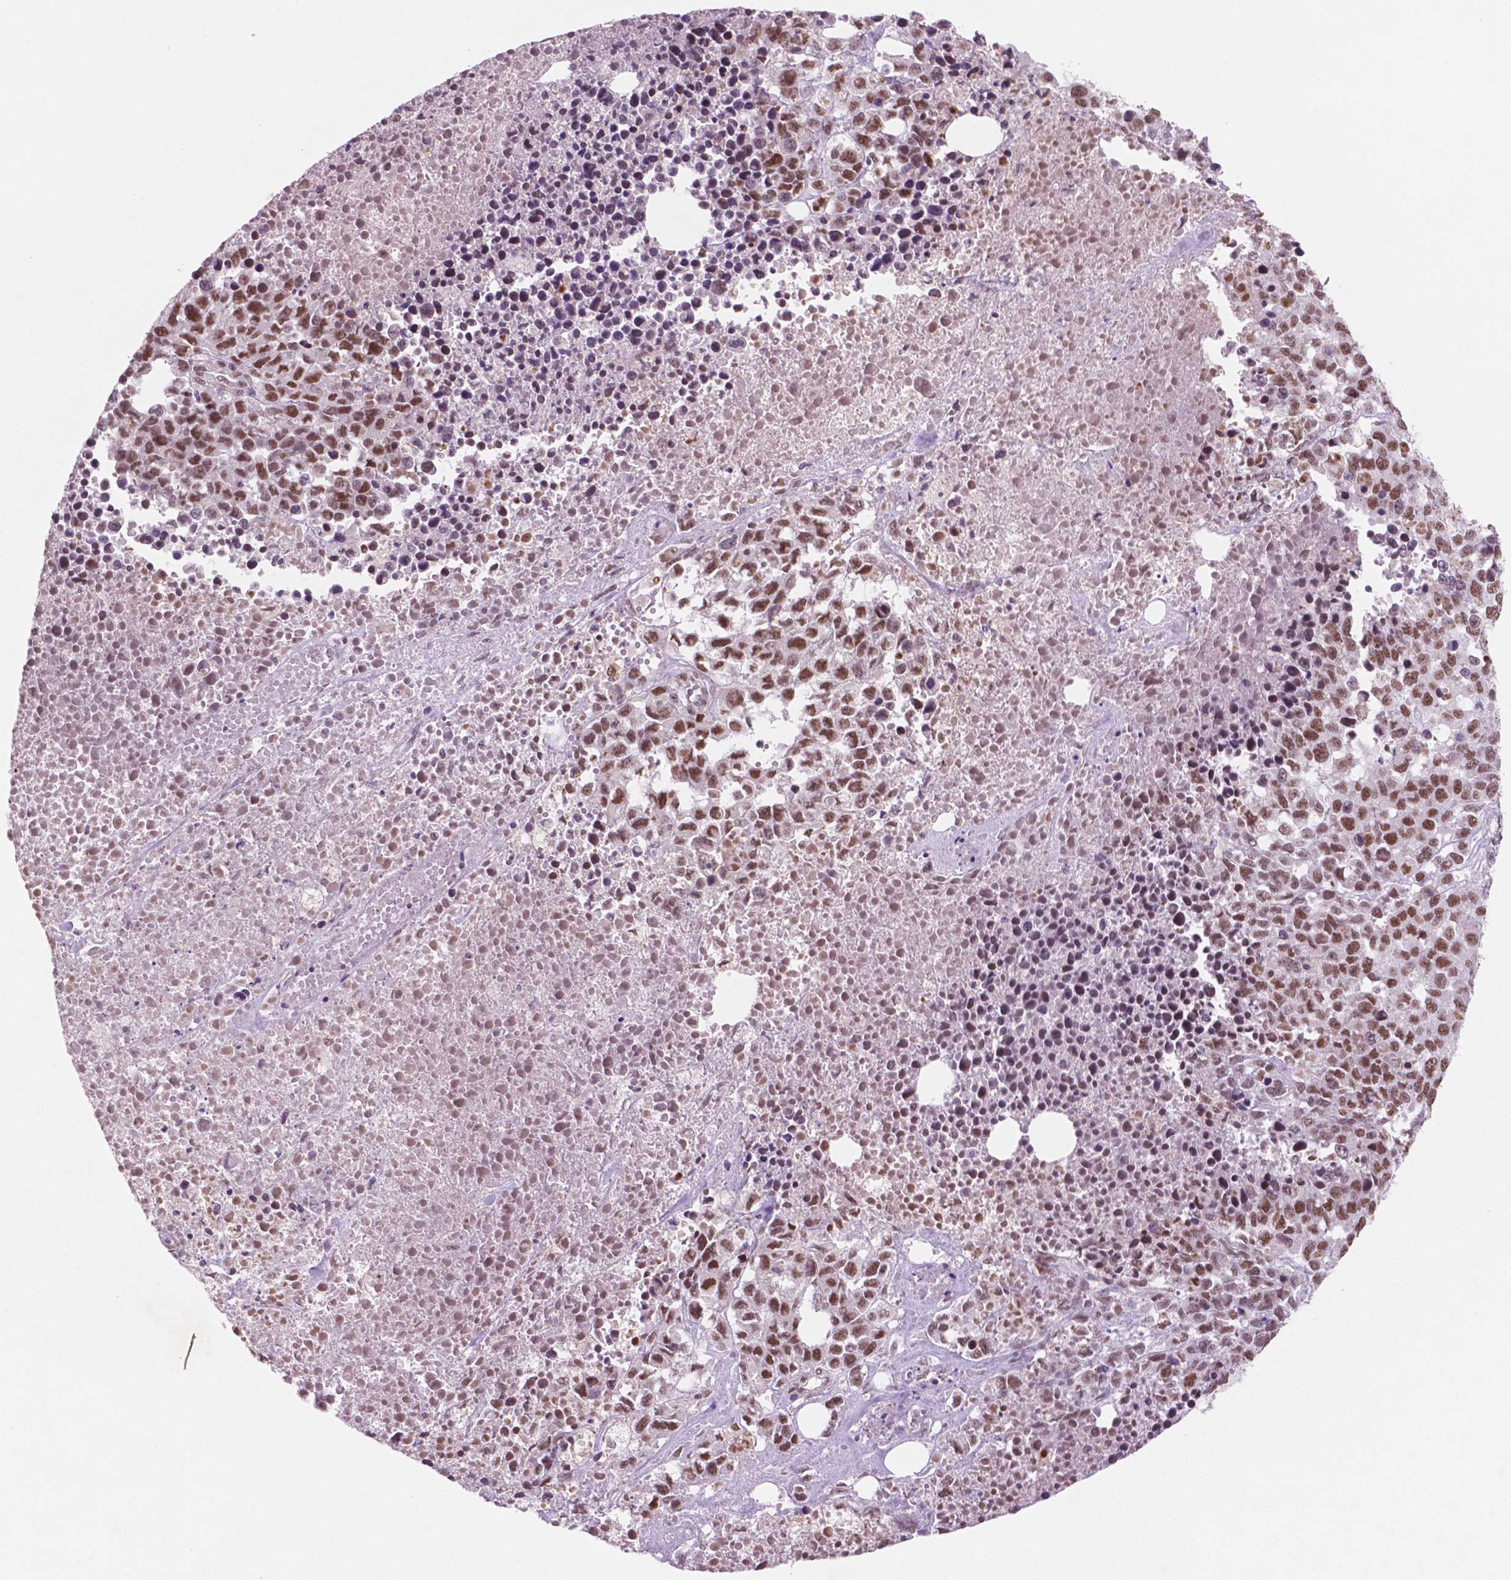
{"staining": {"intensity": "moderate", "quantity": ">75%", "location": "nuclear"}, "tissue": "melanoma", "cell_type": "Tumor cells", "image_type": "cancer", "snomed": [{"axis": "morphology", "description": "Malignant melanoma, Metastatic site"}, {"axis": "topography", "description": "Skin"}], "caption": "Immunohistochemical staining of human malignant melanoma (metastatic site) shows medium levels of moderate nuclear protein expression in about >75% of tumor cells.", "gene": "CTR9", "patient": {"sex": "male", "age": 84}}